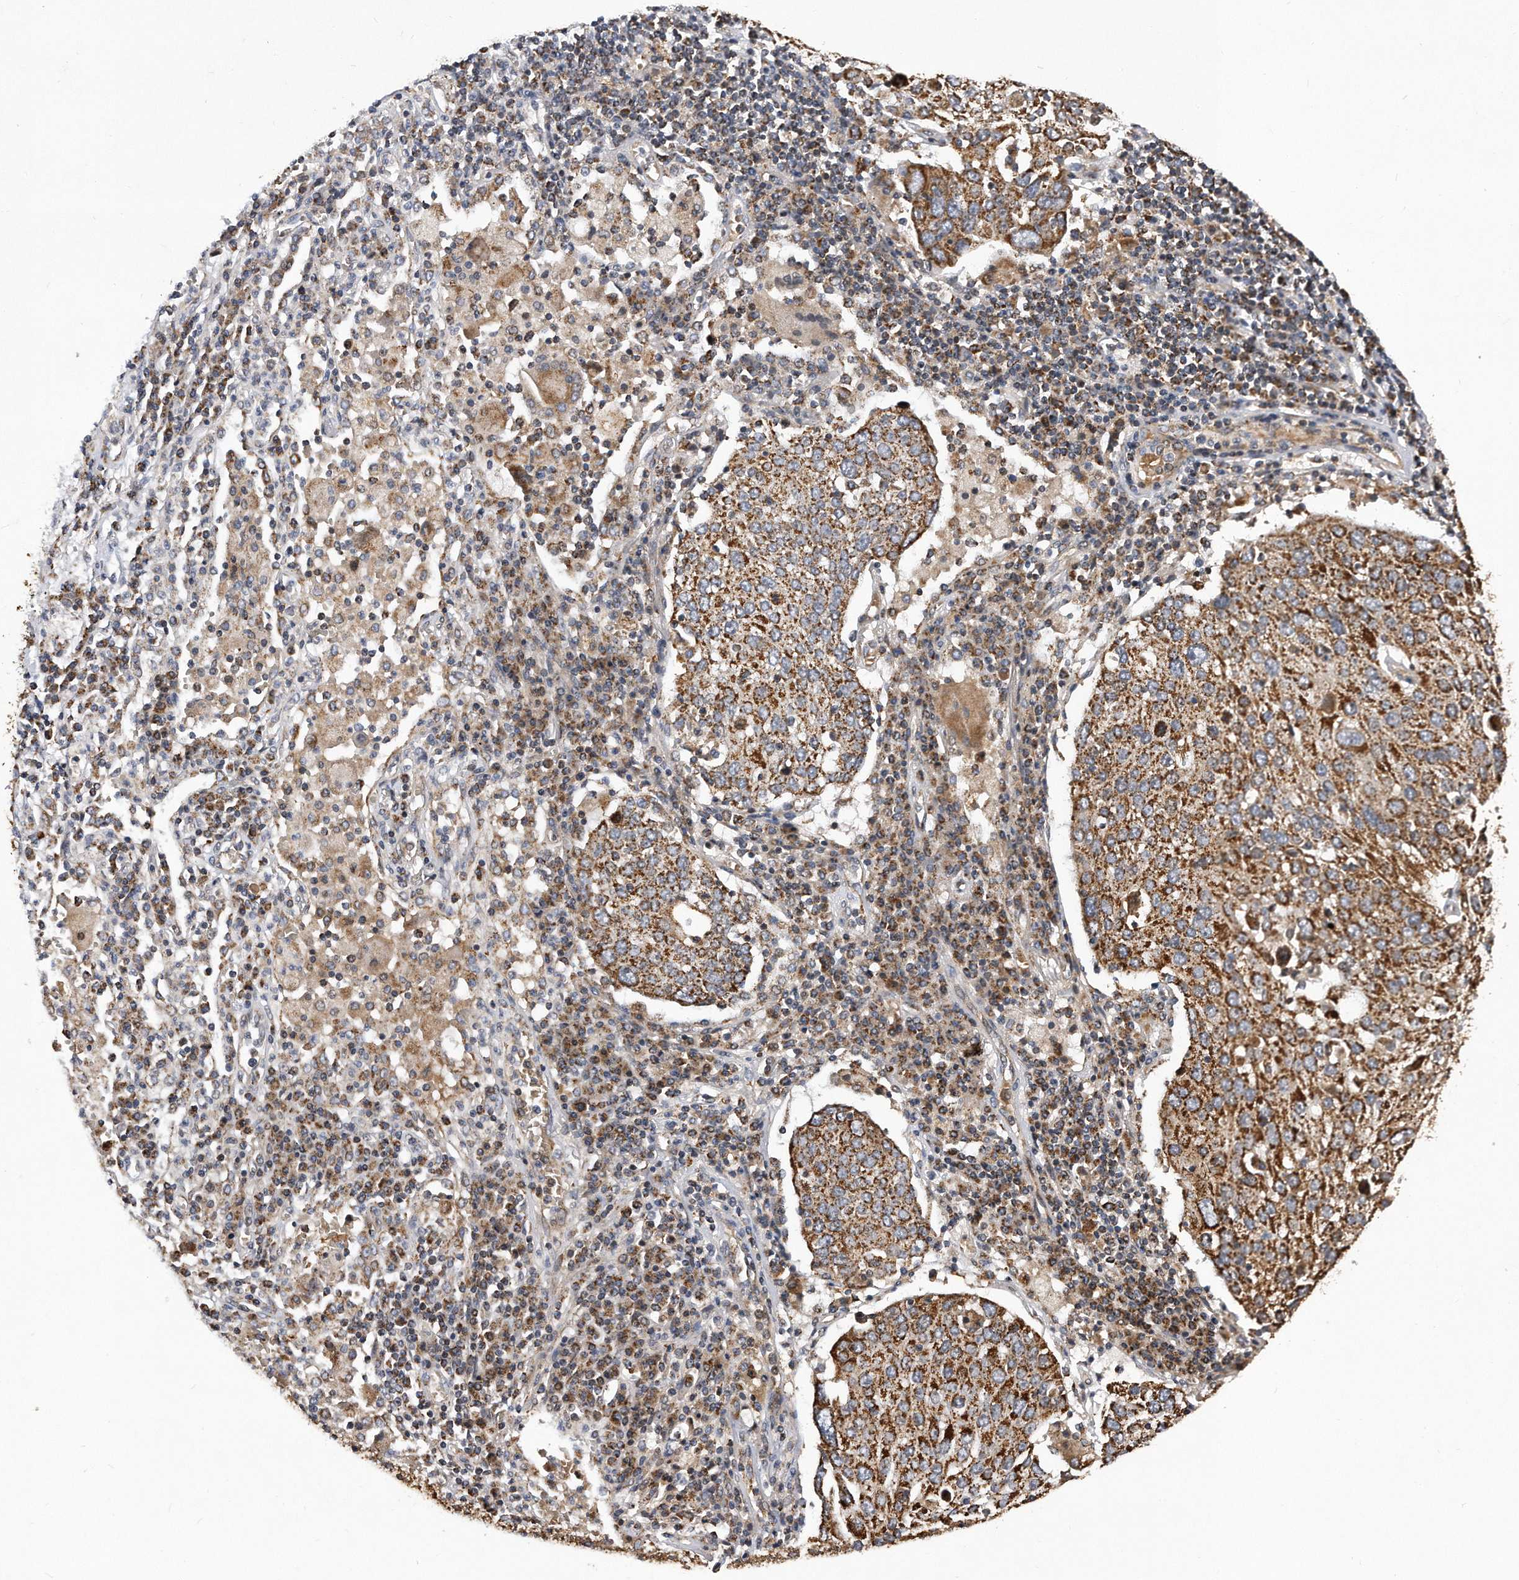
{"staining": {"intensity": "moderate", "quantity": ">75%", "location": "cytoplasmic/membranous"}, "tissue": "lung cancer", "cell_type": "Tumor cells", "image_type": "cancer", "snomed": [{"axis": "morphology", "description": "Squamous cell carcinoma, NOS"}, {"axis": "topography", "description": "Lung"}], "caption": "There is medium levels of moderate cytoplasmic/membranous expression in tumor cells of squamous cell carcinoma (lung), as demonstrated by immunohistochemical staining (brown color).", "gene": "PPP5C", "patient": {"sex": "male", "age": 65}}